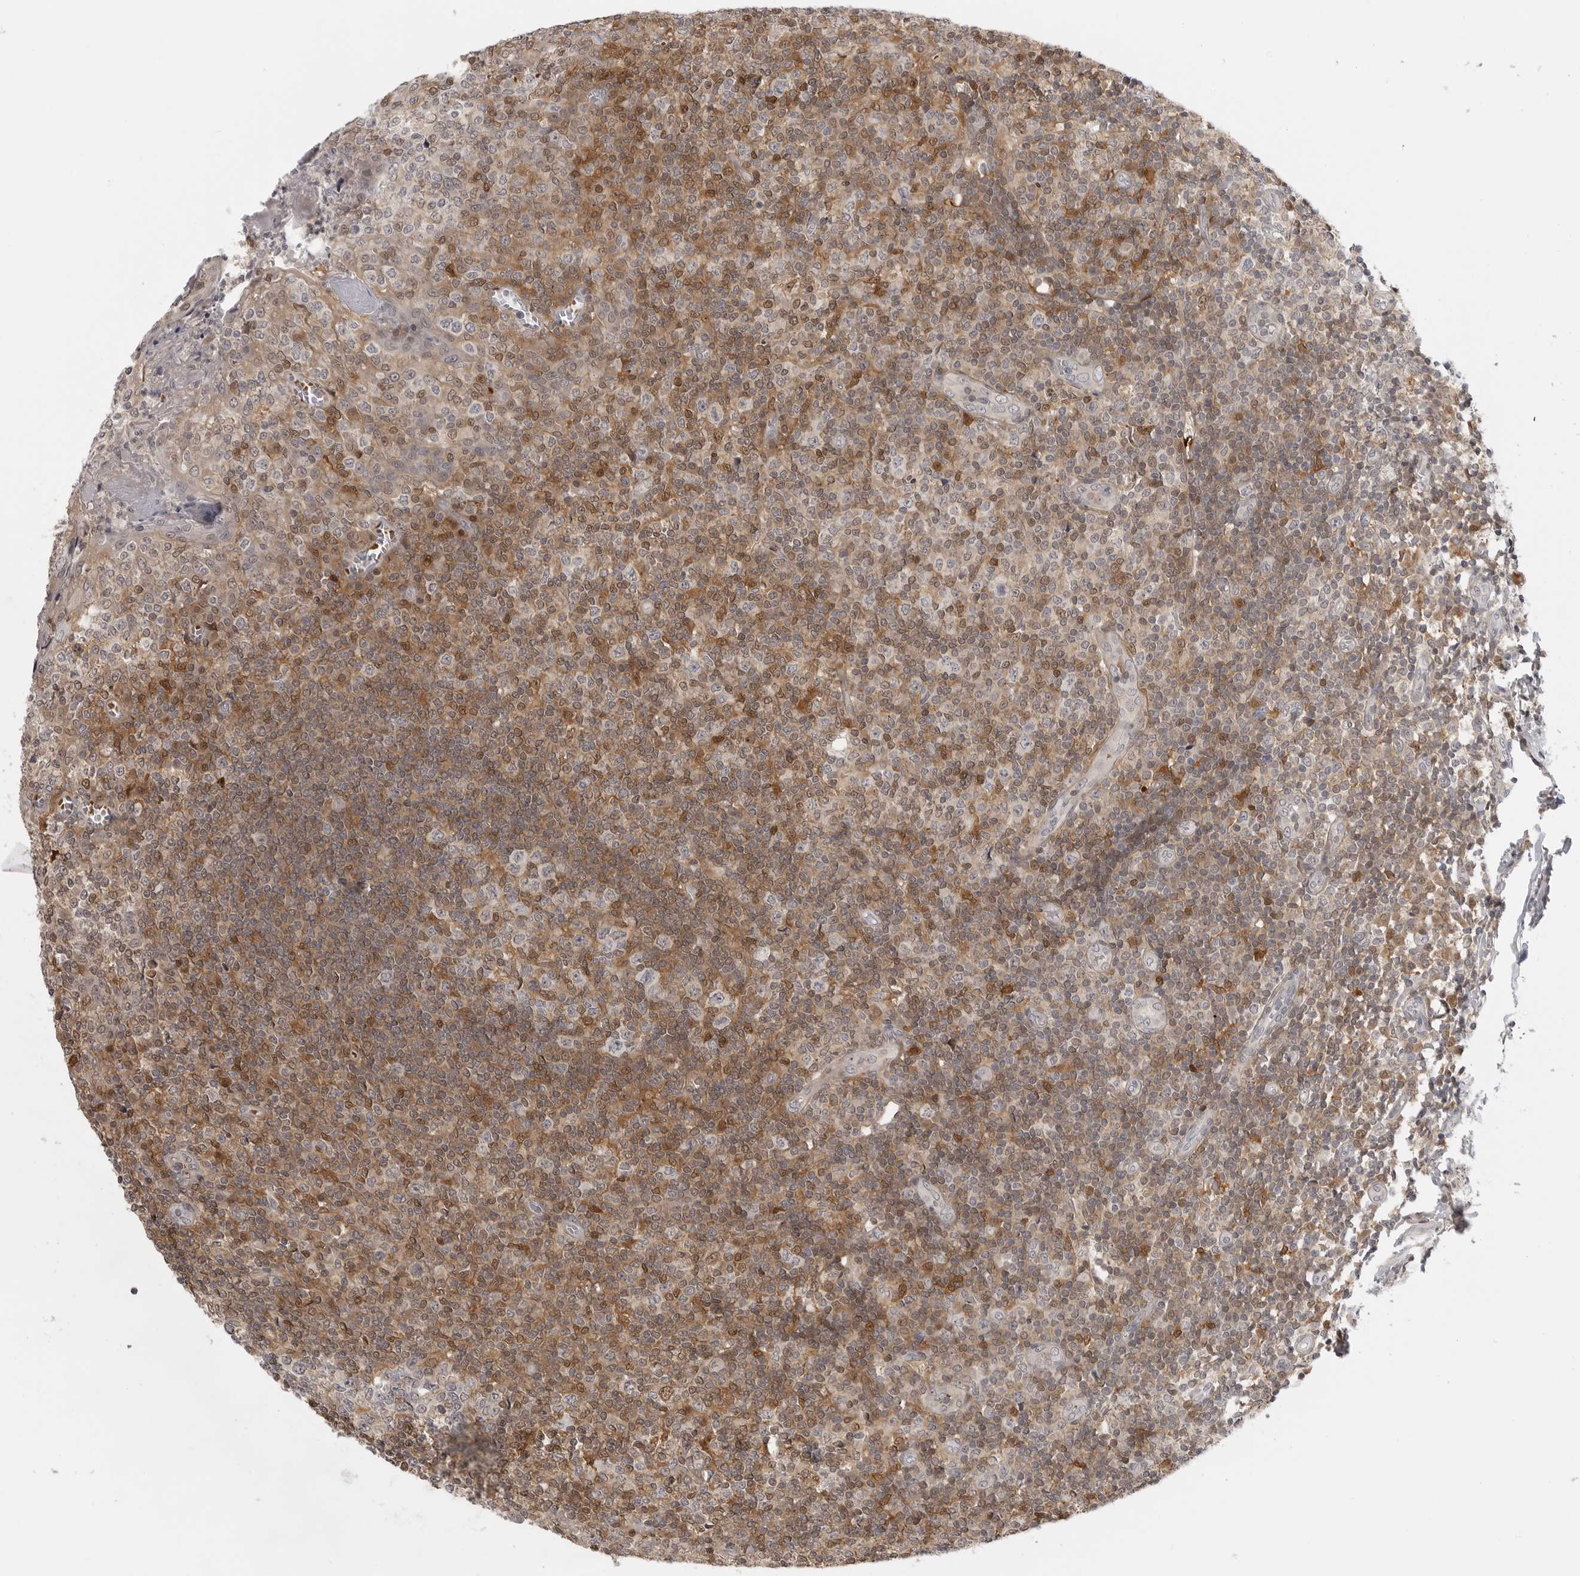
{"staining": {"intensity": "moderate", "quantity": "<25%", "location": "nuclear"}, "tissue": "tonsil", "cell_type": "Germinal center cells", "image_type": "normal", "snomed": [{"axis": "morphology", "description": "Normal tissue, NOS"}, {"axis": "topography", "description": "Tonsil"}], "caption": "This histopathology image shows unremarkable tonsil stained with immunohistochemistry (IHC) to label a protein in brown. The nuclear of germinal center cells show moderate positivity for the protein. Nuclei are counter-stained blue.", "gene": "CTIF", "patient": {"sex": "female", "age": 19}}